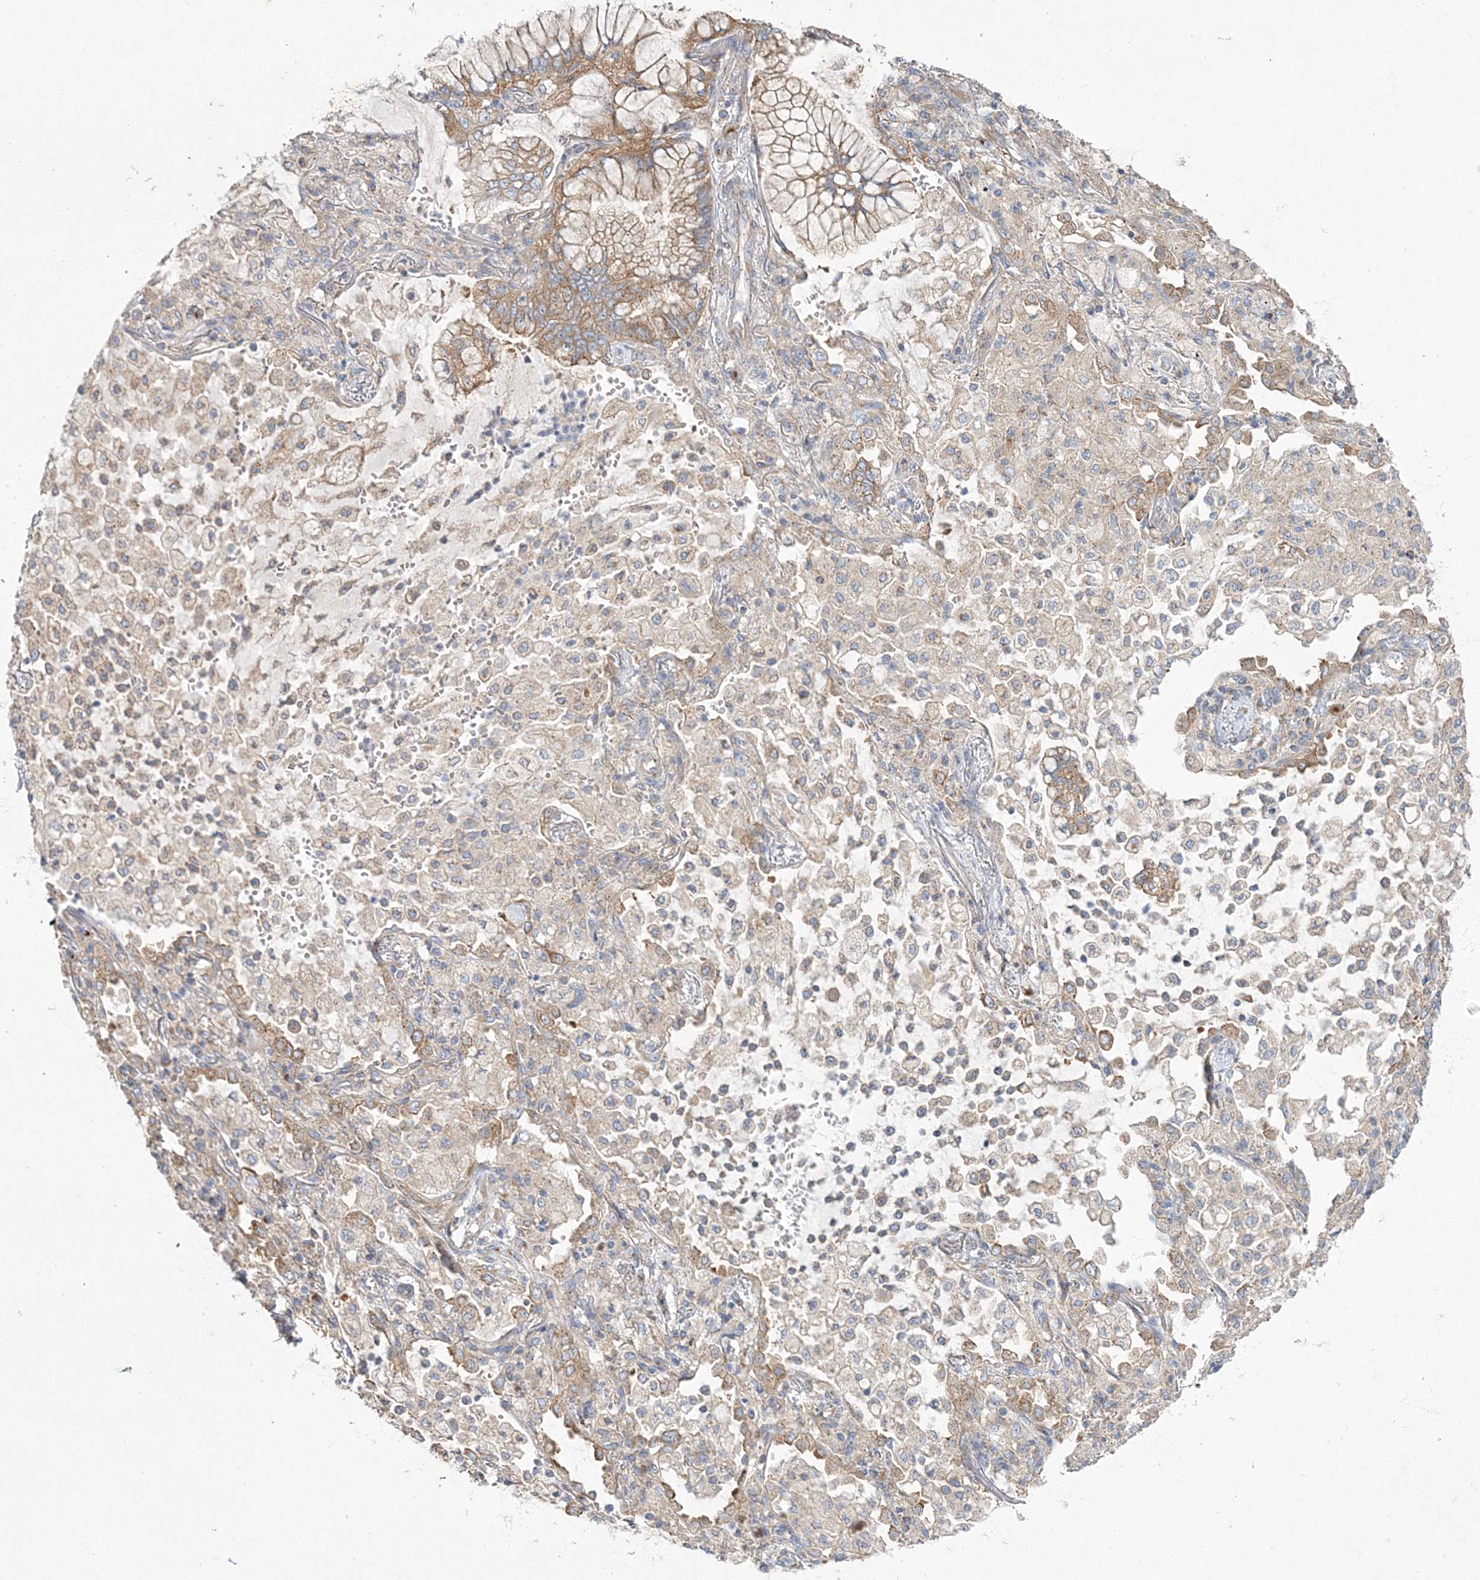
{"staining": {"intensity": "moderate", "quantity": ">75%", "location": "cytoplasmic/membranous"}, "tissue": "lung cancer", "cell_type": "Tumor cells", "image_type": "cancer", "snomed": [{"axis": "morphology", "description": "Adenocarcinoma, NOS"}, {"axis": "topography", "description": "Lung"}], "caption": "Approximately >75% of tumor cells in human adenocarcinoma (lung) demonstrate moderate cytoplasmic/membranous protein positivity as visualized by brown immunohistochemical staining.", "gene": "SEC23IP", "patient": {"sex": "female", "age": 70}}